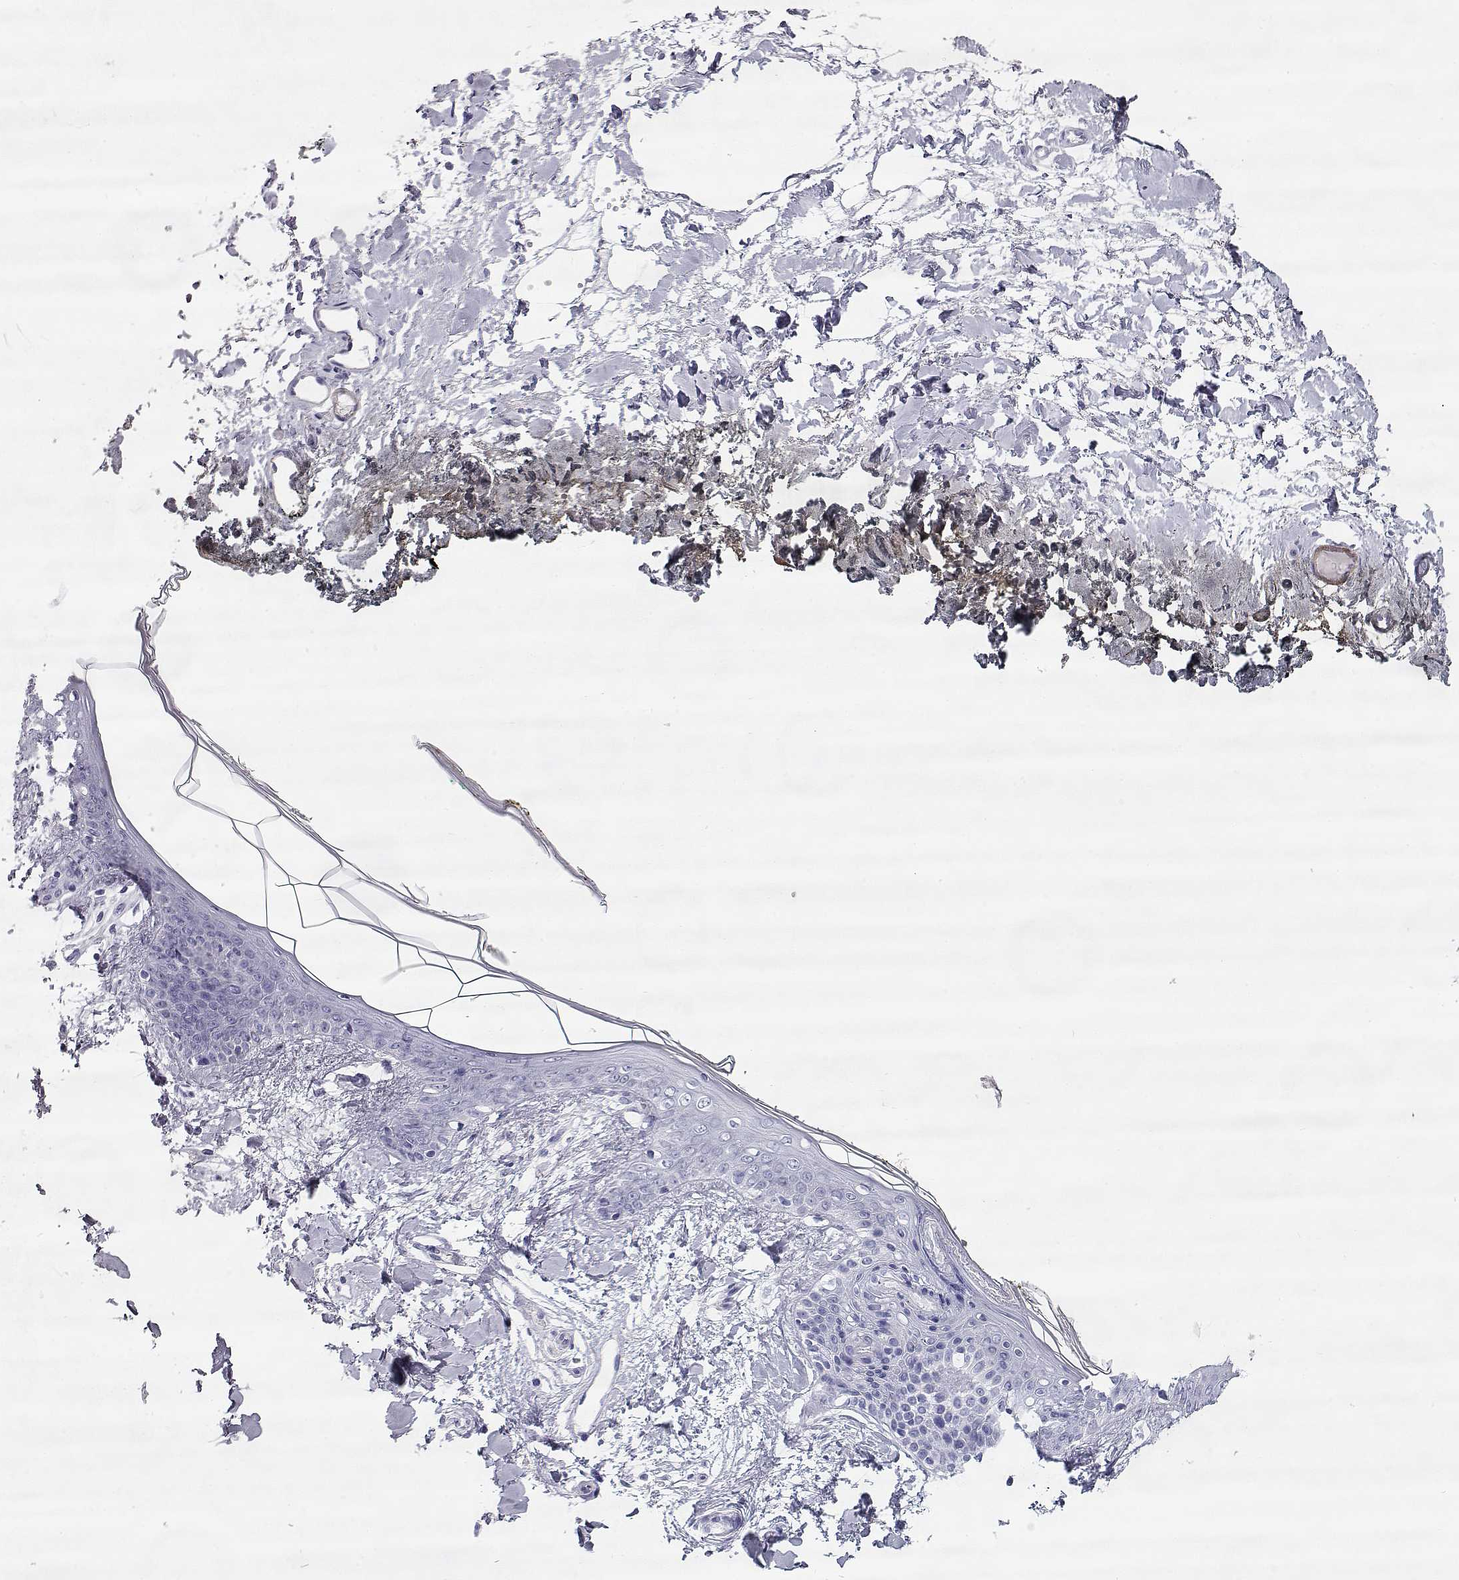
{"staining": {"intensity": "negative", "quantity": "none", "location": "none"}, "tissue": "skin", "cell_type": "Fibroblasts", "image_type": "normal", "snomed": [{"axis": "morphology", "description": "Normal tissue, NOS"}, {"axis": "topography", "description": "Skin"}], "caption": "Immunohistochemistry (IHC) histopathology image of normal human skin stained for a protein (brown), which displays no staining in fibroblasts.", "gene": "SLITRK3", "patient": {"sex": "female", "age": 34}}